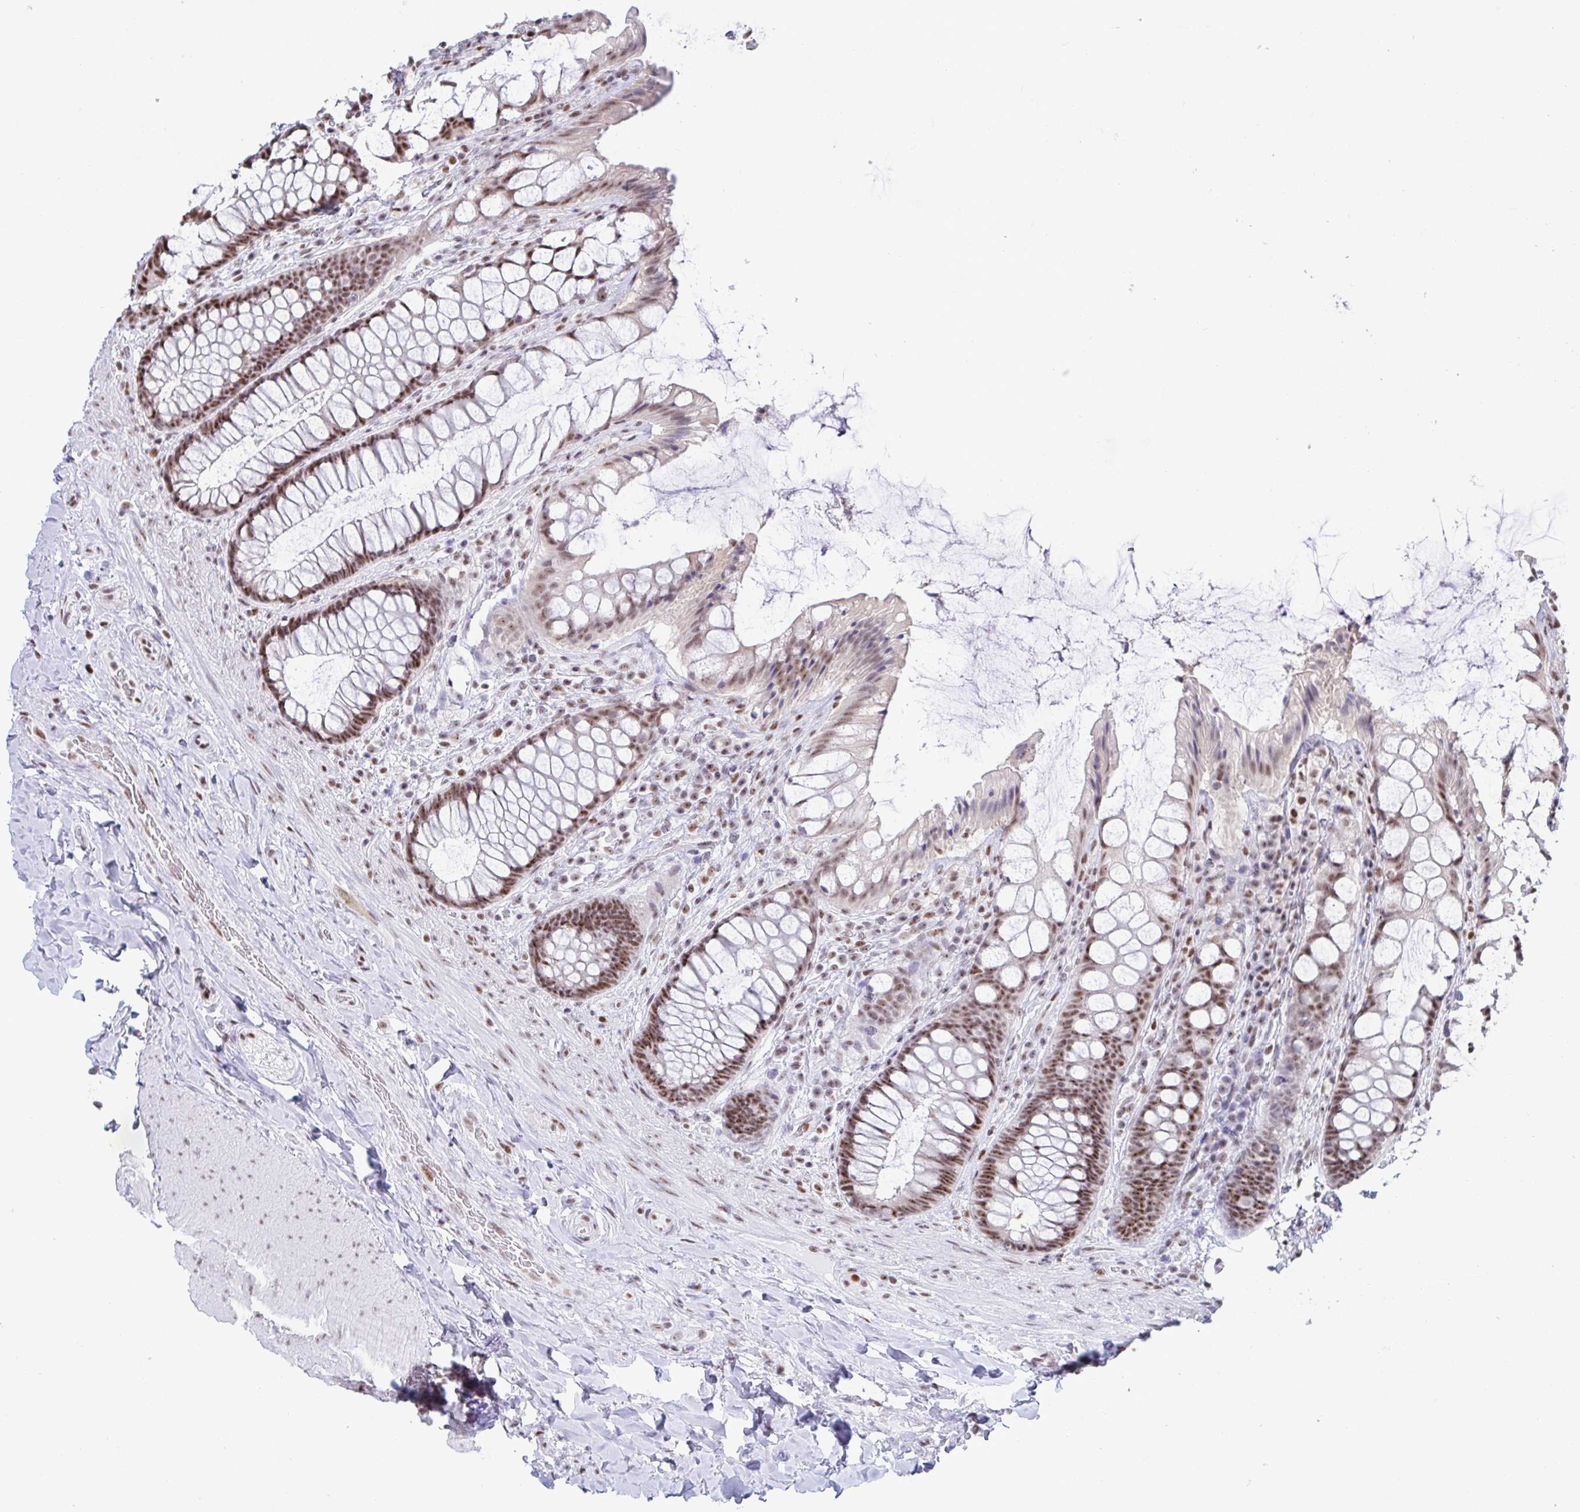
{"staining": {"intensity": "moderate", "quantity": ">75%", "location": "nuclear"}, "tissue": "rectum", "cell_type": "Glandular cells", "image_type": "normal", "snomed": [{"axis": "morphology", "description": "Normal tissue, NOS"}, {"axis": "topography", "description": "Rectum"}], "caption": "Moderate nuclear expression for a protein is seen in about >75% of glandular cells of benign rectum using immunohistochemistry.", "gene": "SUPT16H", "patient": {"sex": "female", "age": 58}}